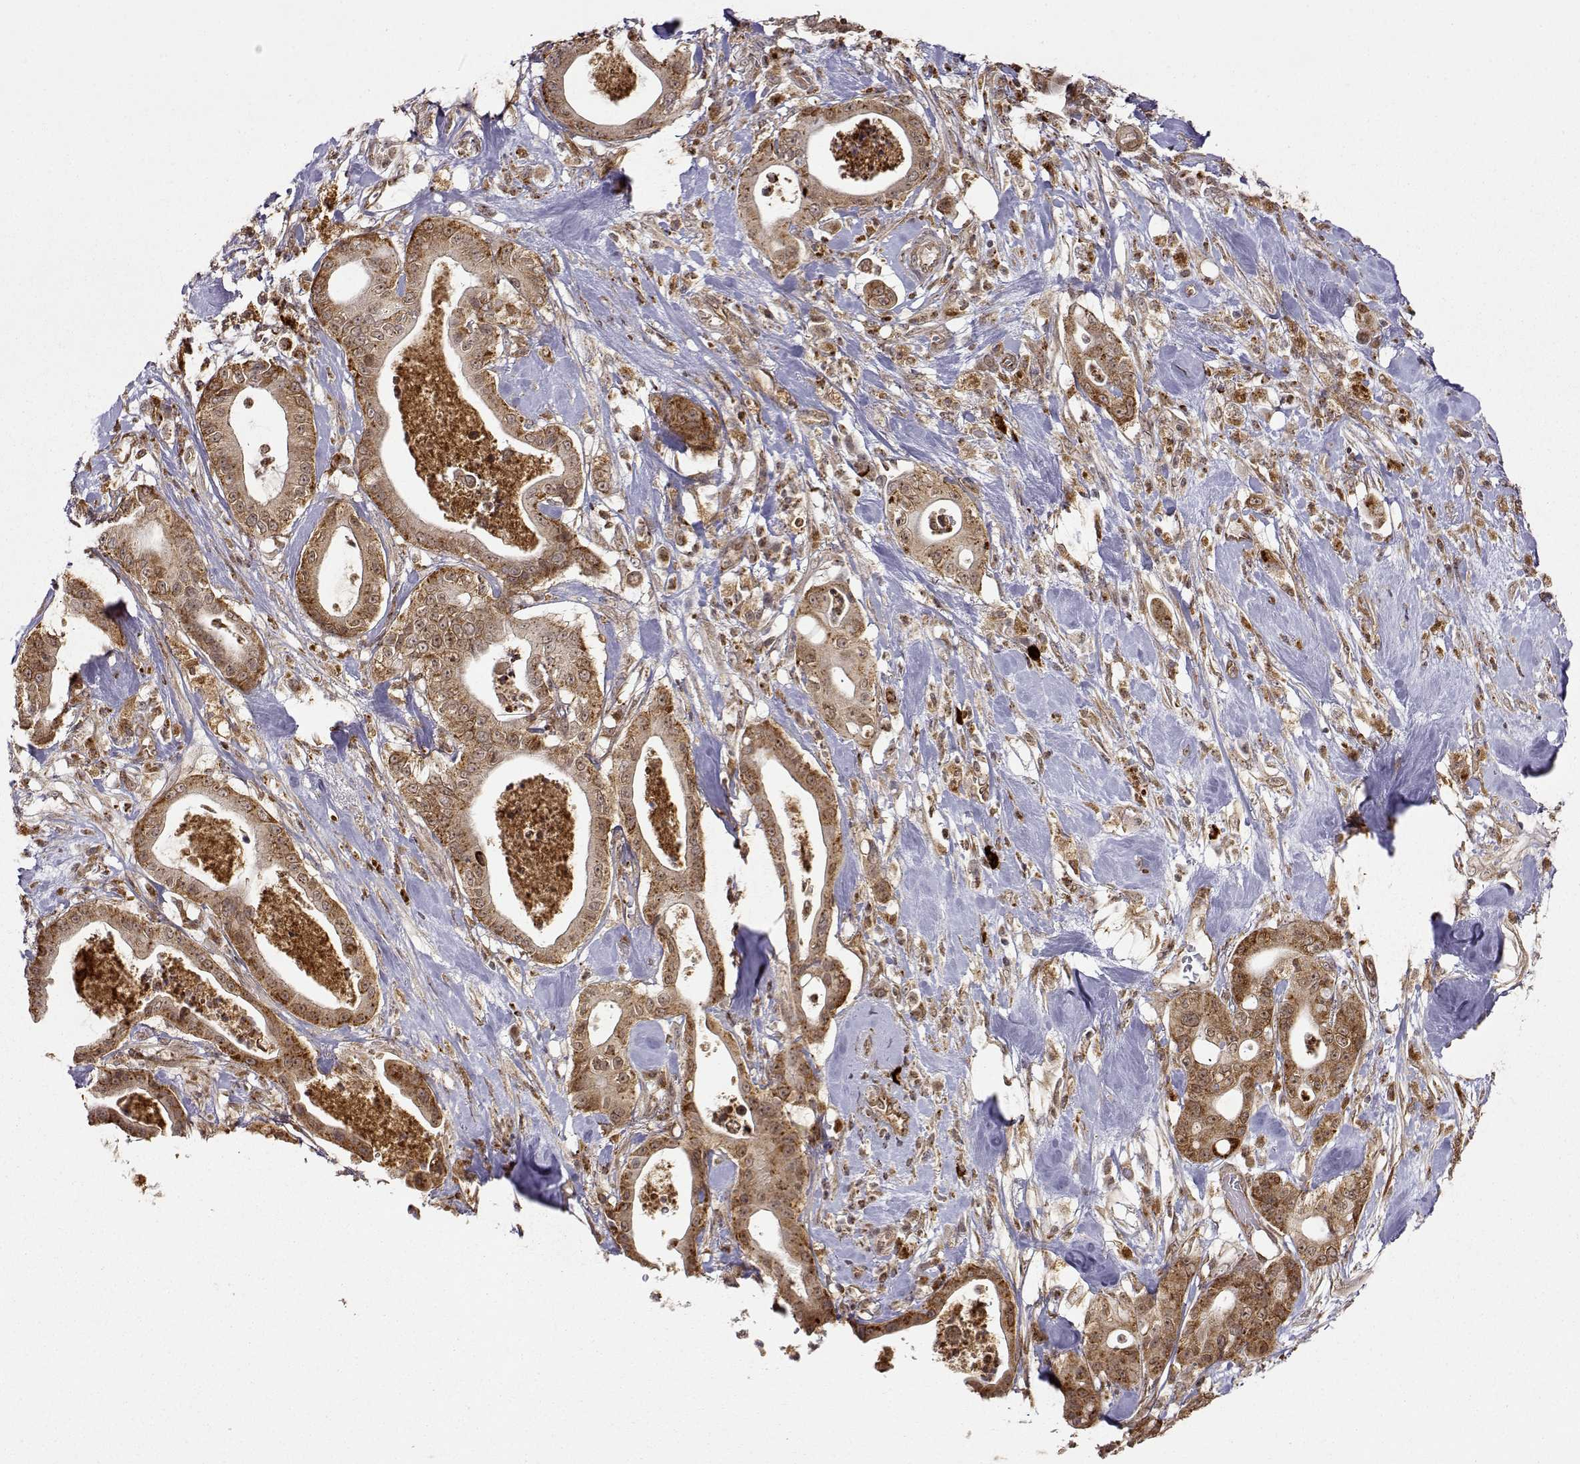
{"staining": {"intensity": "moderate", "quantity": ">75%", "location": "cytoplasmic/membranous"}, "tissue": "pancreatic cancer", "cell_type": "Tumor cells", "image_type": "cancer", "snomed": [{"axis": "morphology", "description": "Adenocarcinoma, NOS"}, {"axis": "topography", "description": "Pancreas"}], "caption": "Immunohistochemistry (IHC) photomicrograph of human adenocarcinoma (pancreatic) stained for a protein (brown), which demonstrates medium levels of moderate cytoplasmic/membranous expression in about >75% of tumor cells.", "gene": "RNF13", "patient": {"sex": "male", "age": 71}}